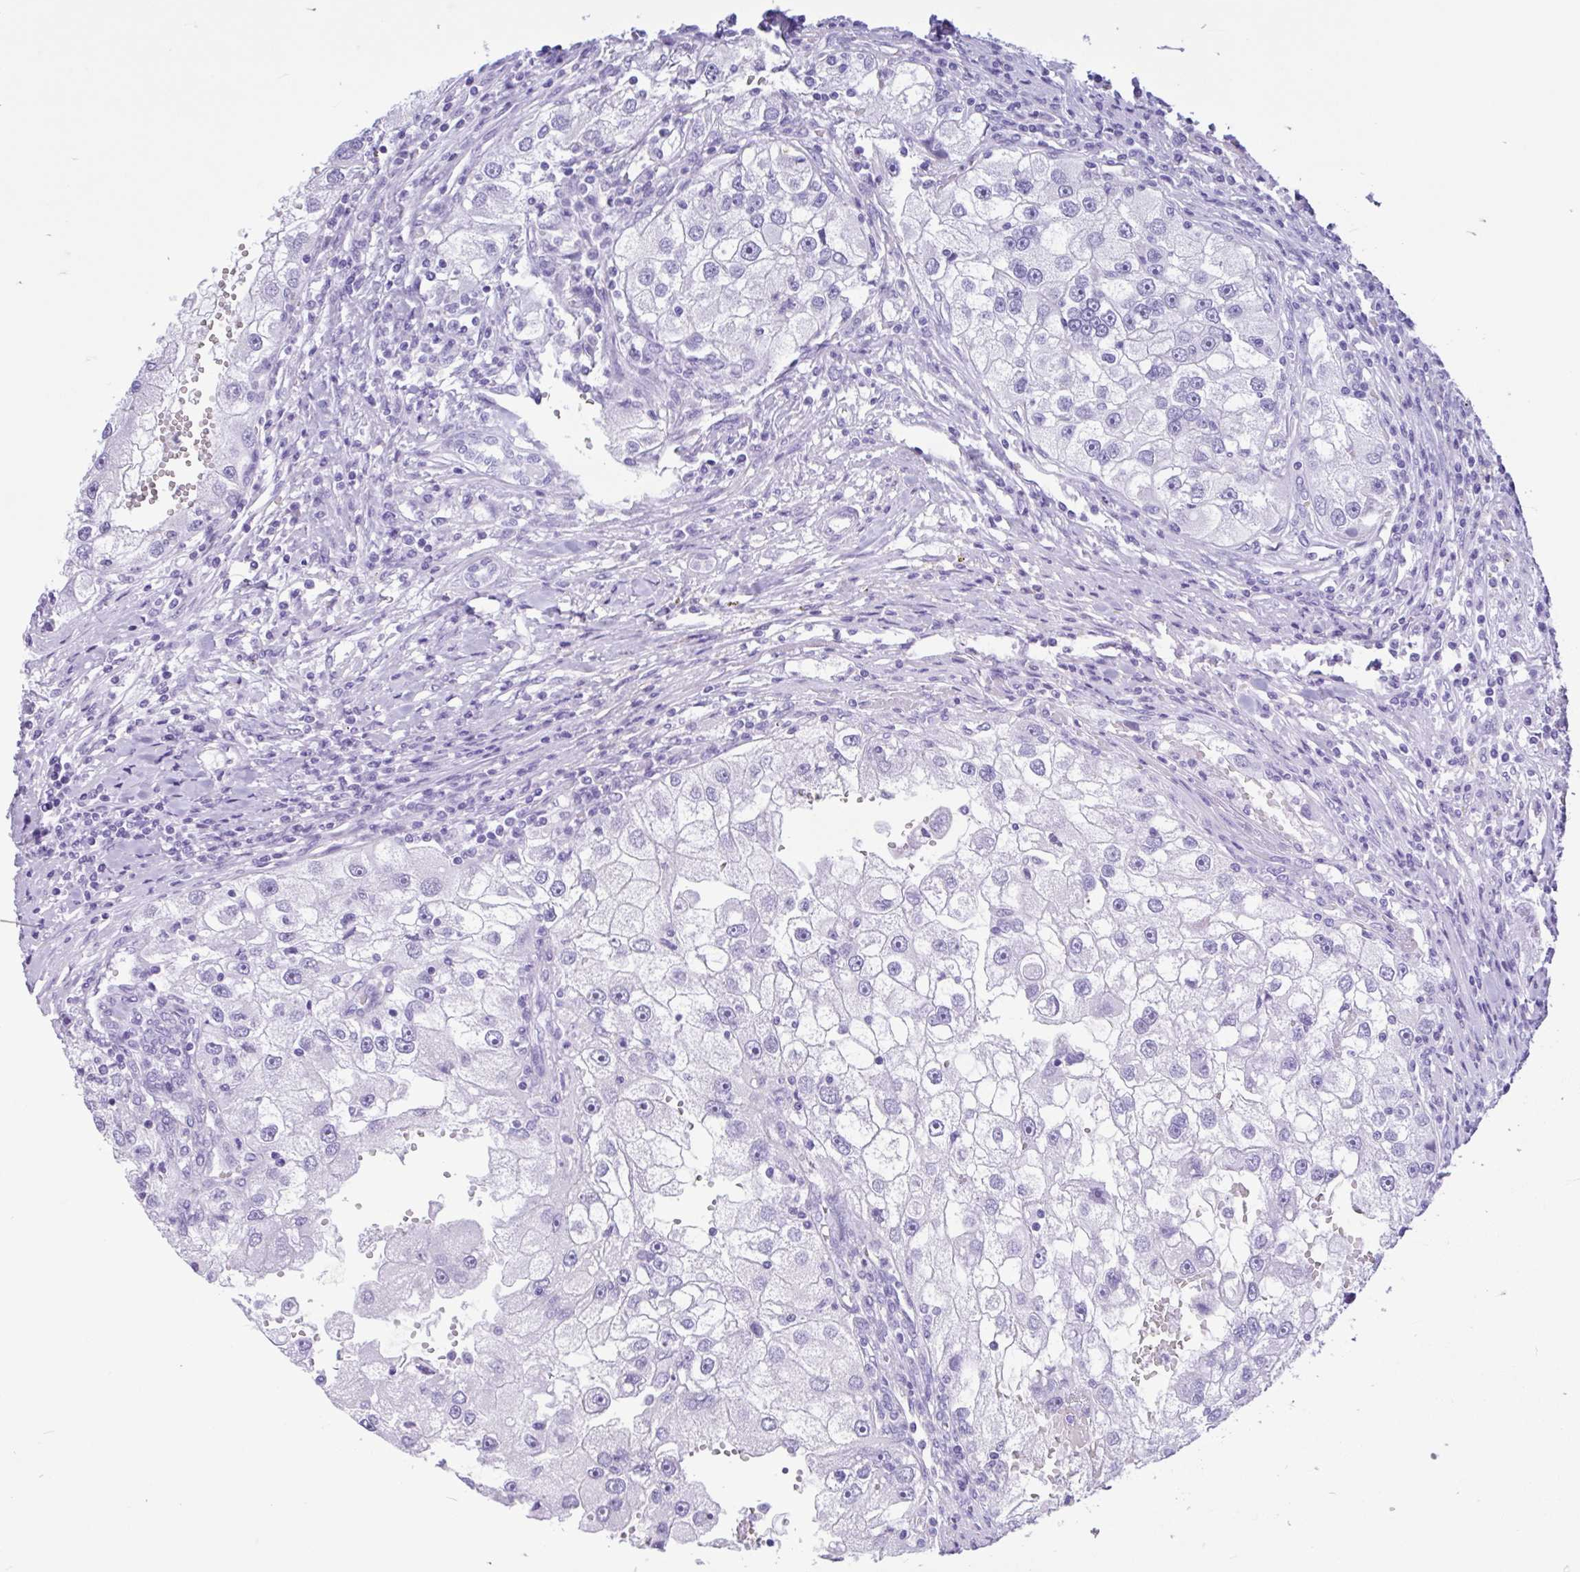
{"staining": {"intensity": "negative", "quantity": "none", "location": "none"}, "tissue": "renal cancer", "cell_type": "Tumor cells", "image_type": "cancer", "snomed": [{"axis": "morphology", "description": "Adenocarcinoma, NOS"}, {"axis": "topography", "description": "Kidney"}], "caption": "DAB immunohistochemical staining of renal adenocarcinoma reveals no significant staining in tumor cells.", "gene": "IAPP", "patient": {"sex": "male", "age": 63}}